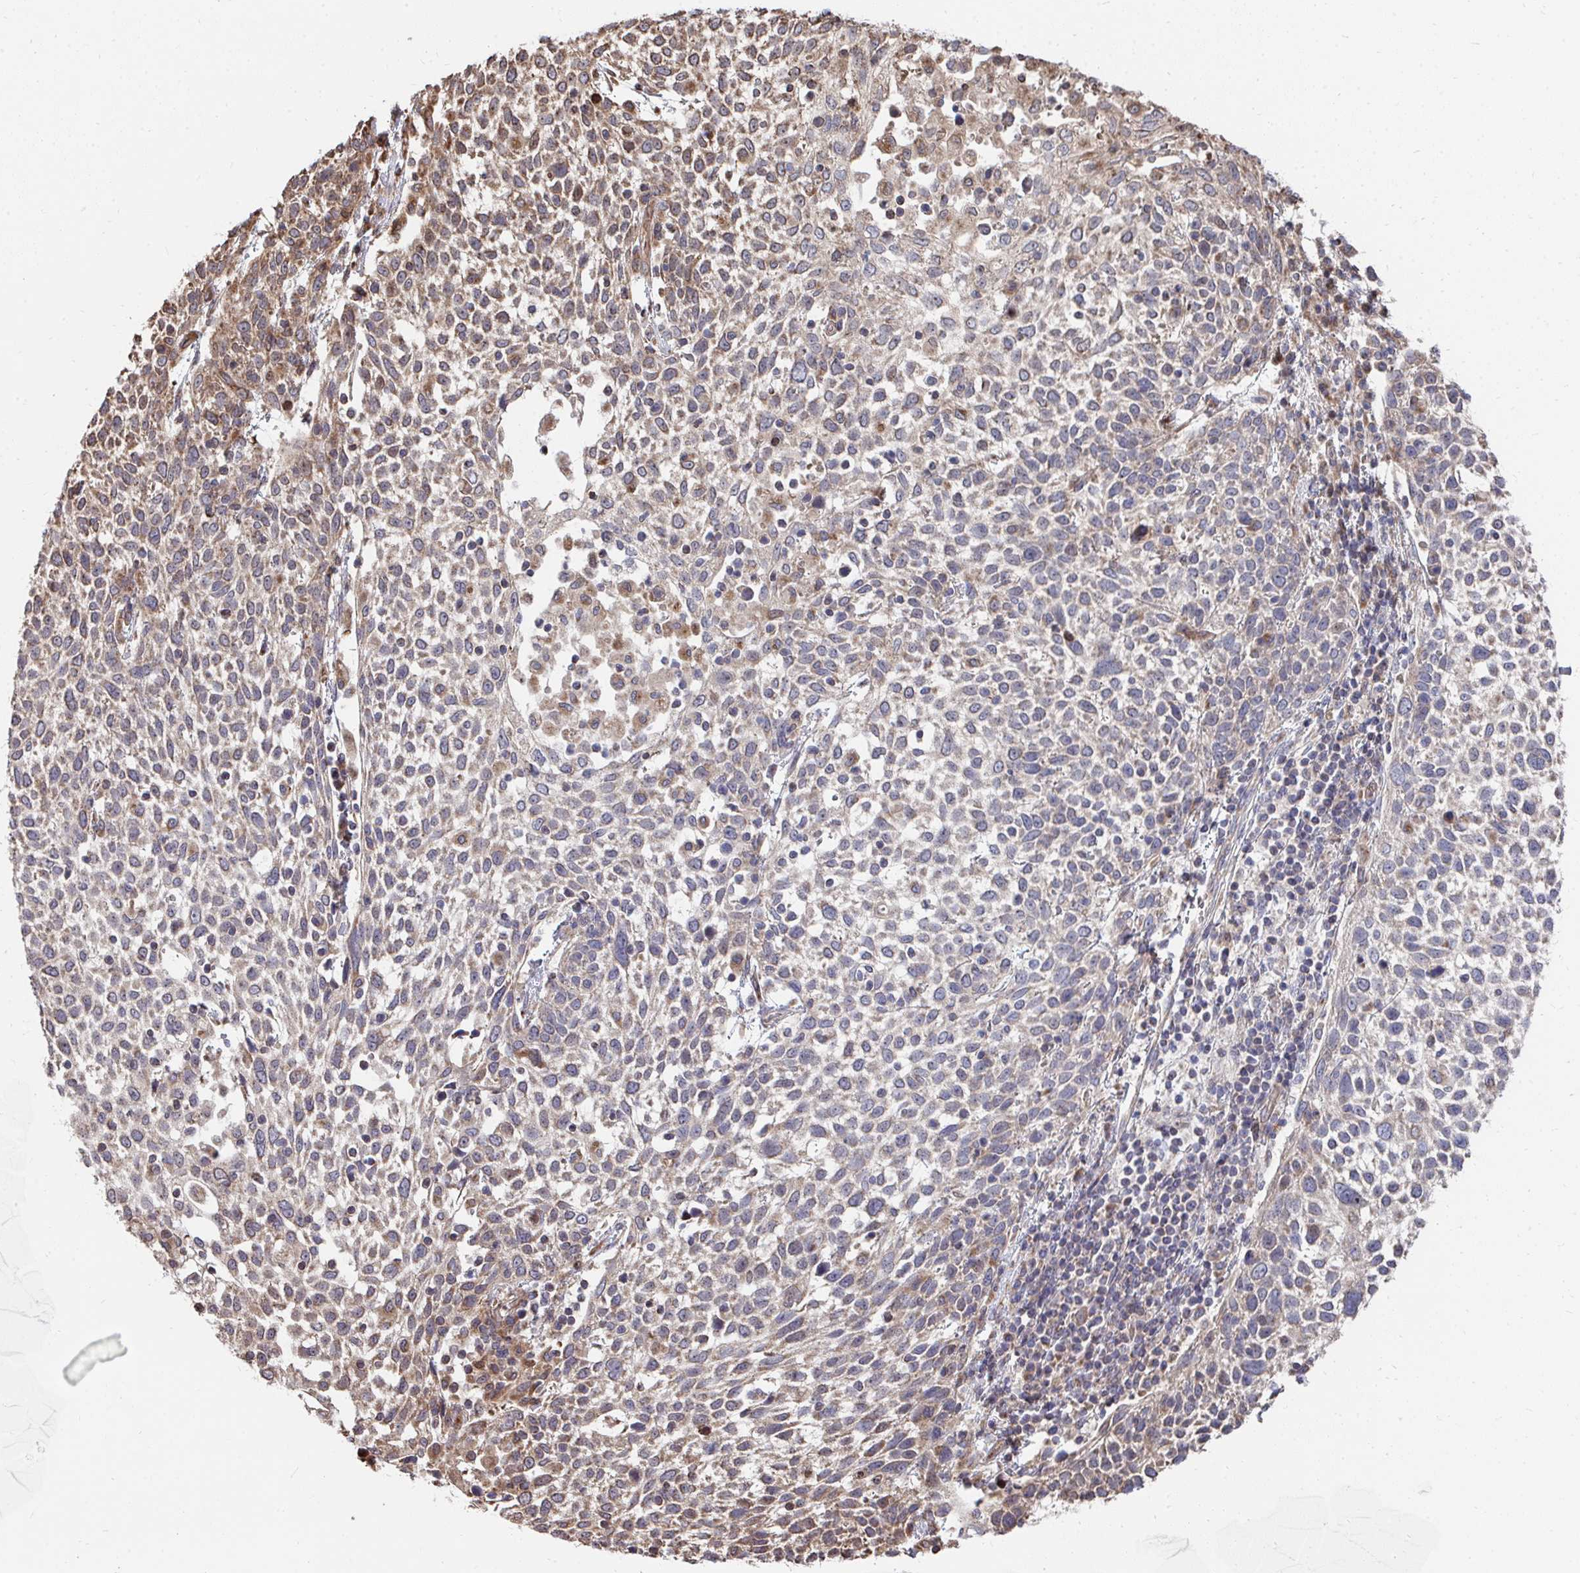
{"staining": {"intensity": "moderate", "quantity": "<25%", "location": "cytoplasmic/membranous"}, "tissue": "cervical cancer", "cell_type": "Tumor cells", "image_type": "cancer", "snomed": [{"axis": "morphology", "description": "Squamous cell carcinoma, NOS"}, {"axis": "topography", "description": "Cervix"}], "caption": "Protein expression analysis of cervical squamous cell carcinoma demonstrates moderate cytoplasmic/membranous staining in approximately <25% of tumor cells.", "gene": "FAM89A", "patient": {"sex": "female", "age": 61}}